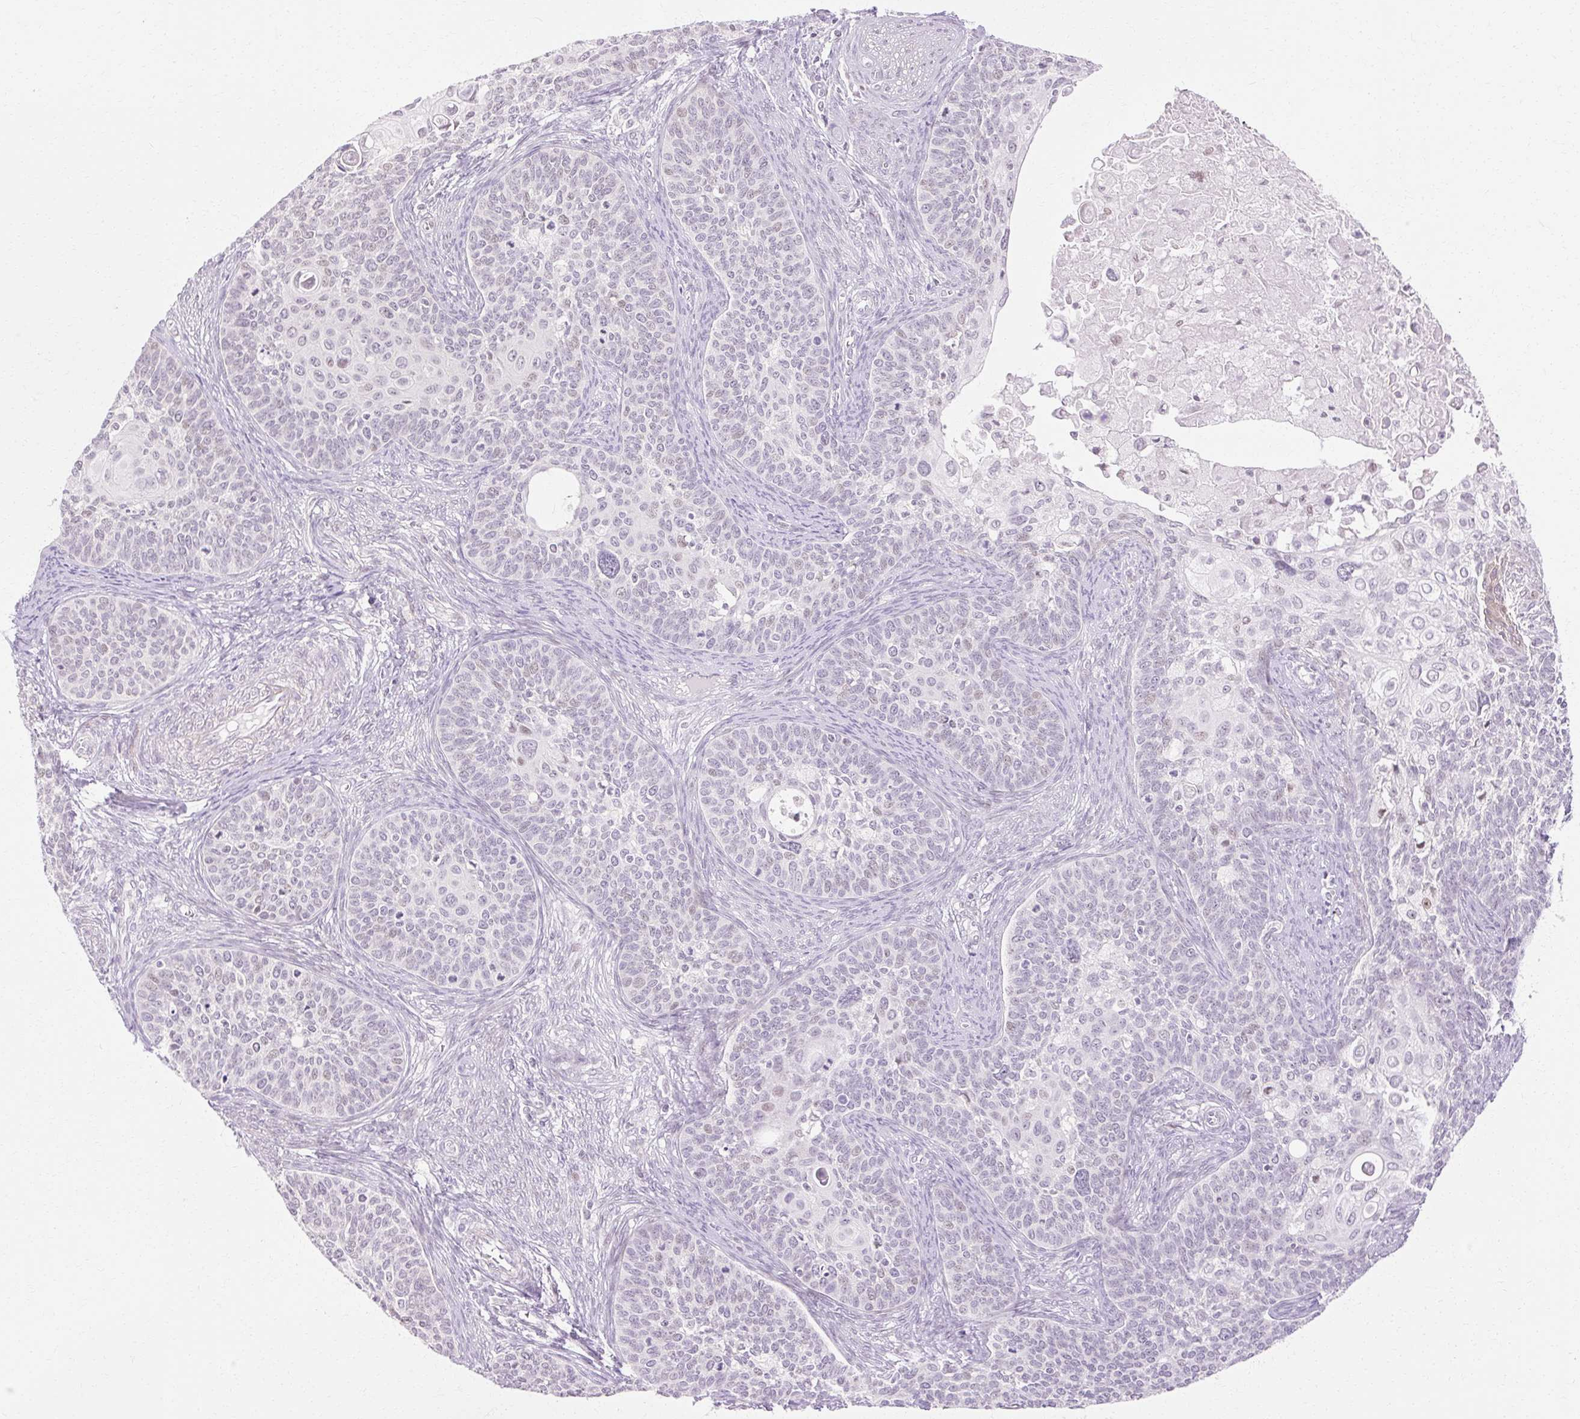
{"staining": {"intensity": "negative", "quantity": "none", "location": "none"}, "tissue": "cervical cancer", "cell_type": "Tumor cells", "image_type": "cancer", "snomed": [{"axis": "morphology", "description": "Squamous cell carcinoma, NOS"}, {"axis": "topography", "description": "Cervix"}], "caption": "Immunohistochemical staining of human squamous cell carcinoma (cervical) exhibits no significant expression in tumor cells.", "gene": "C3orf49", "patient": {"sex": "female", "age": 33}}